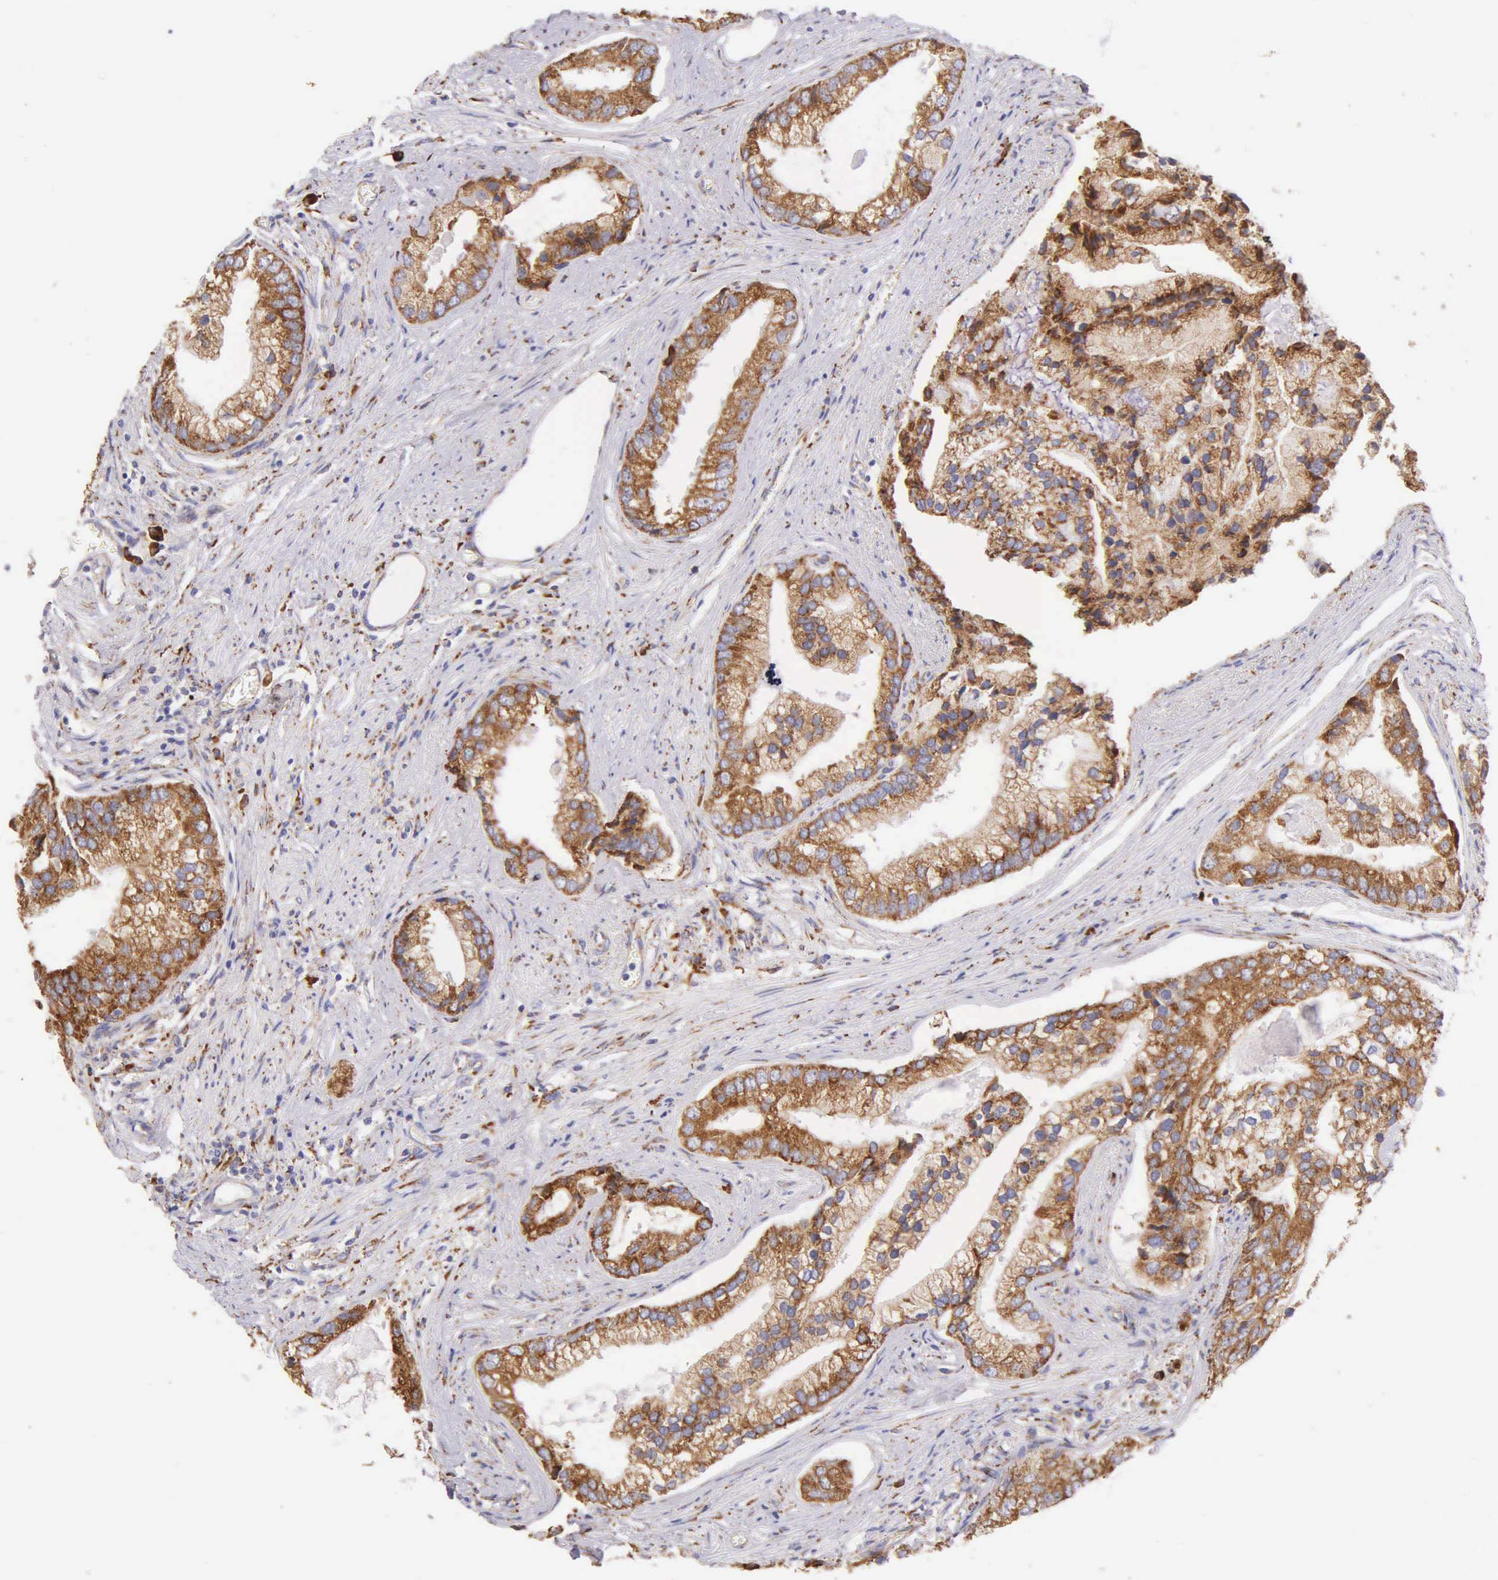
{"staining": {"intensity": "strong", "quantity": ">75%", "location": "cytoplasmic/membranous"}, "tissue": "prostate cancer", "cell_type": "Tumor cells", "image_type": "cancer", "snomed": [{"axis": "morphology", "description": "Adenocarcinoma, Low grade"}, {"axis": "topography", "description": "Prostate"}], "caption": "Strong cytoplasmic/membranous protein expression is identified in approximately >75% of tumor cells in low-grade adenocarcinoma (prostate).", "gene": "CKAP4", "patient": {"sex": "male", "age": 71}}